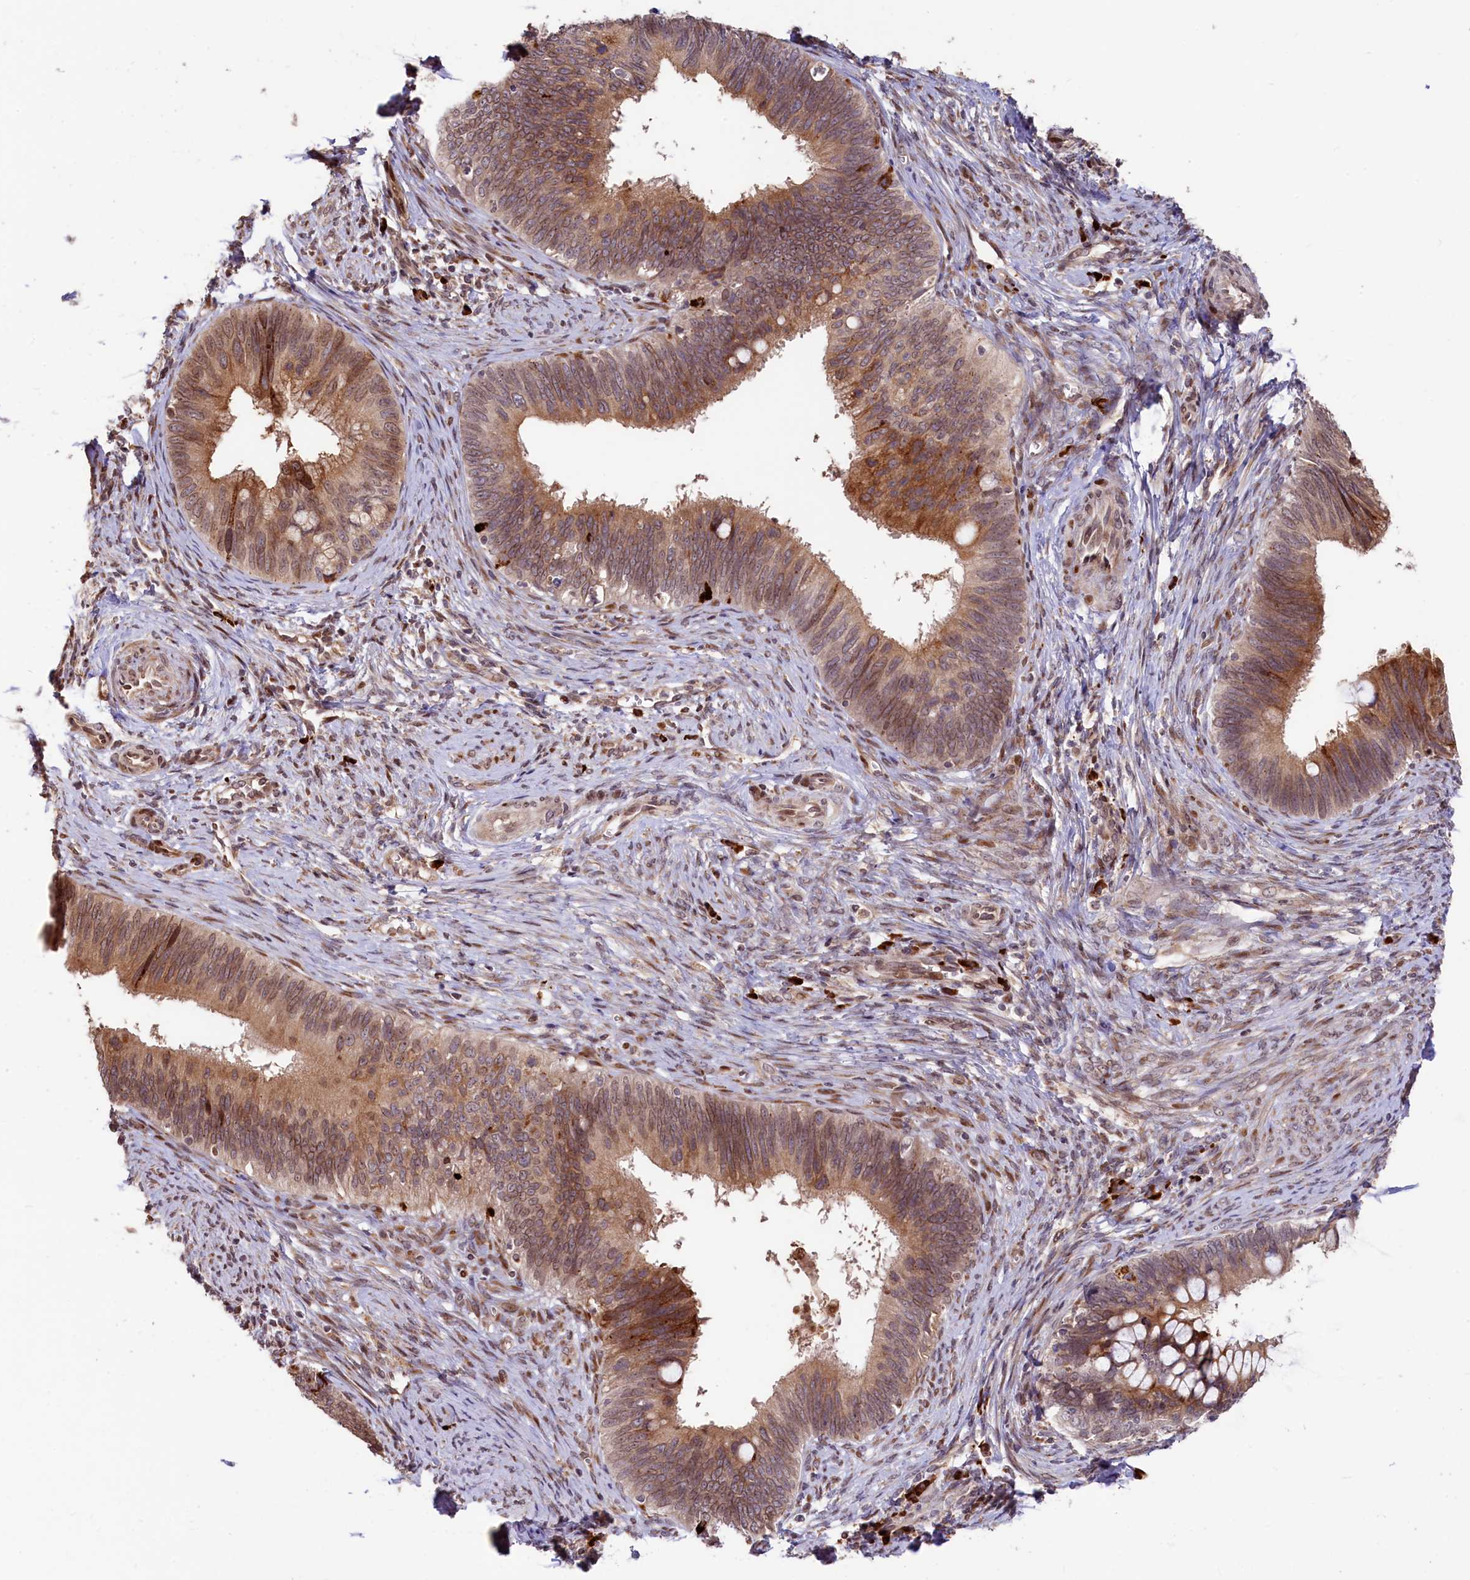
{"staining": {"intensity": "strong", "quantity": ">75%", "location": "cytoplasmic/membranous"}, "tissue": "cervical cancer", "cell_type": "Tumor cells", "image_type": "cancer", "snomed": [{"axis": "morphology", "description": "Adenocarcinoma, NOS"}, {"axis": "topography", "description": "Cervix"}], "caption": "Tumor cells display high levels of strong cytoplasmic/membranous positivity in approximately >75% of cells in cervical cancer.", "gene": "C5orf15", "patient": {"sex": "female", "age": 42}}